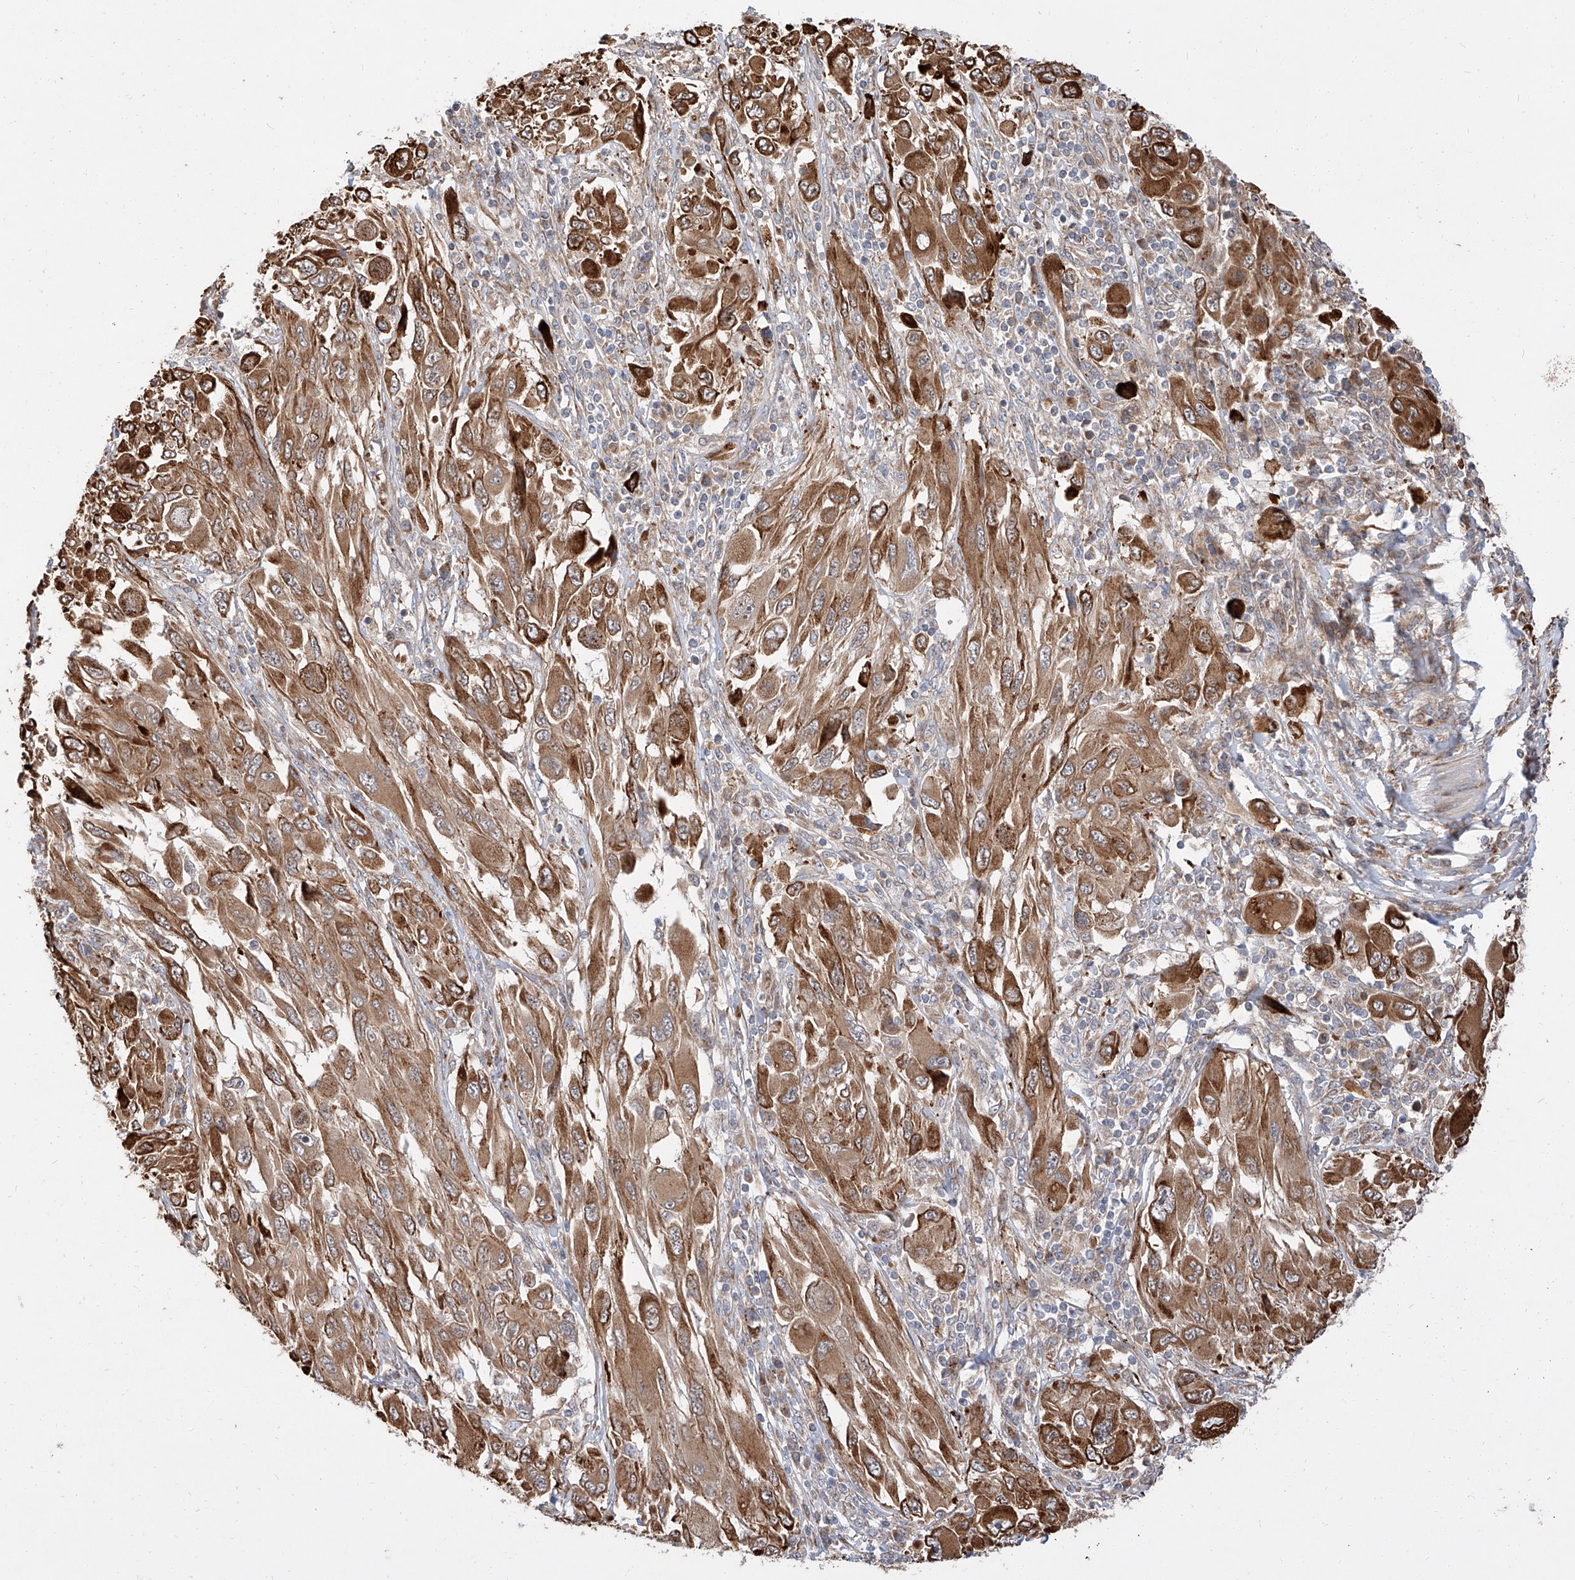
{"staining": {"intensity": "moderate", "quantity": ">75%", "location": "cytoplasmic/membranous"}, "tissue": "melanoma", "cell_type": "Tumor cells", "image_type": "cancer", "snomed": [{"axis": "morphology", "description": "Malignant melanoma, NOS"}, {"axis": "topography", "description": "Skin"}], "caption": "High-power microscopy captured an immunohistochemistry micrograph of malignant melanoma, revealing moderate cytoplasmic/membranous staining in about >75% of tumor cells. The protein is stained brown, and the nuclei are stained in blue (DAB (3,3'-diaminobenzidine) IHC with brightfield microscopy, high magnification).", "gene": "DIRAS3", "patient": {"sex": "female", "age": 91}}